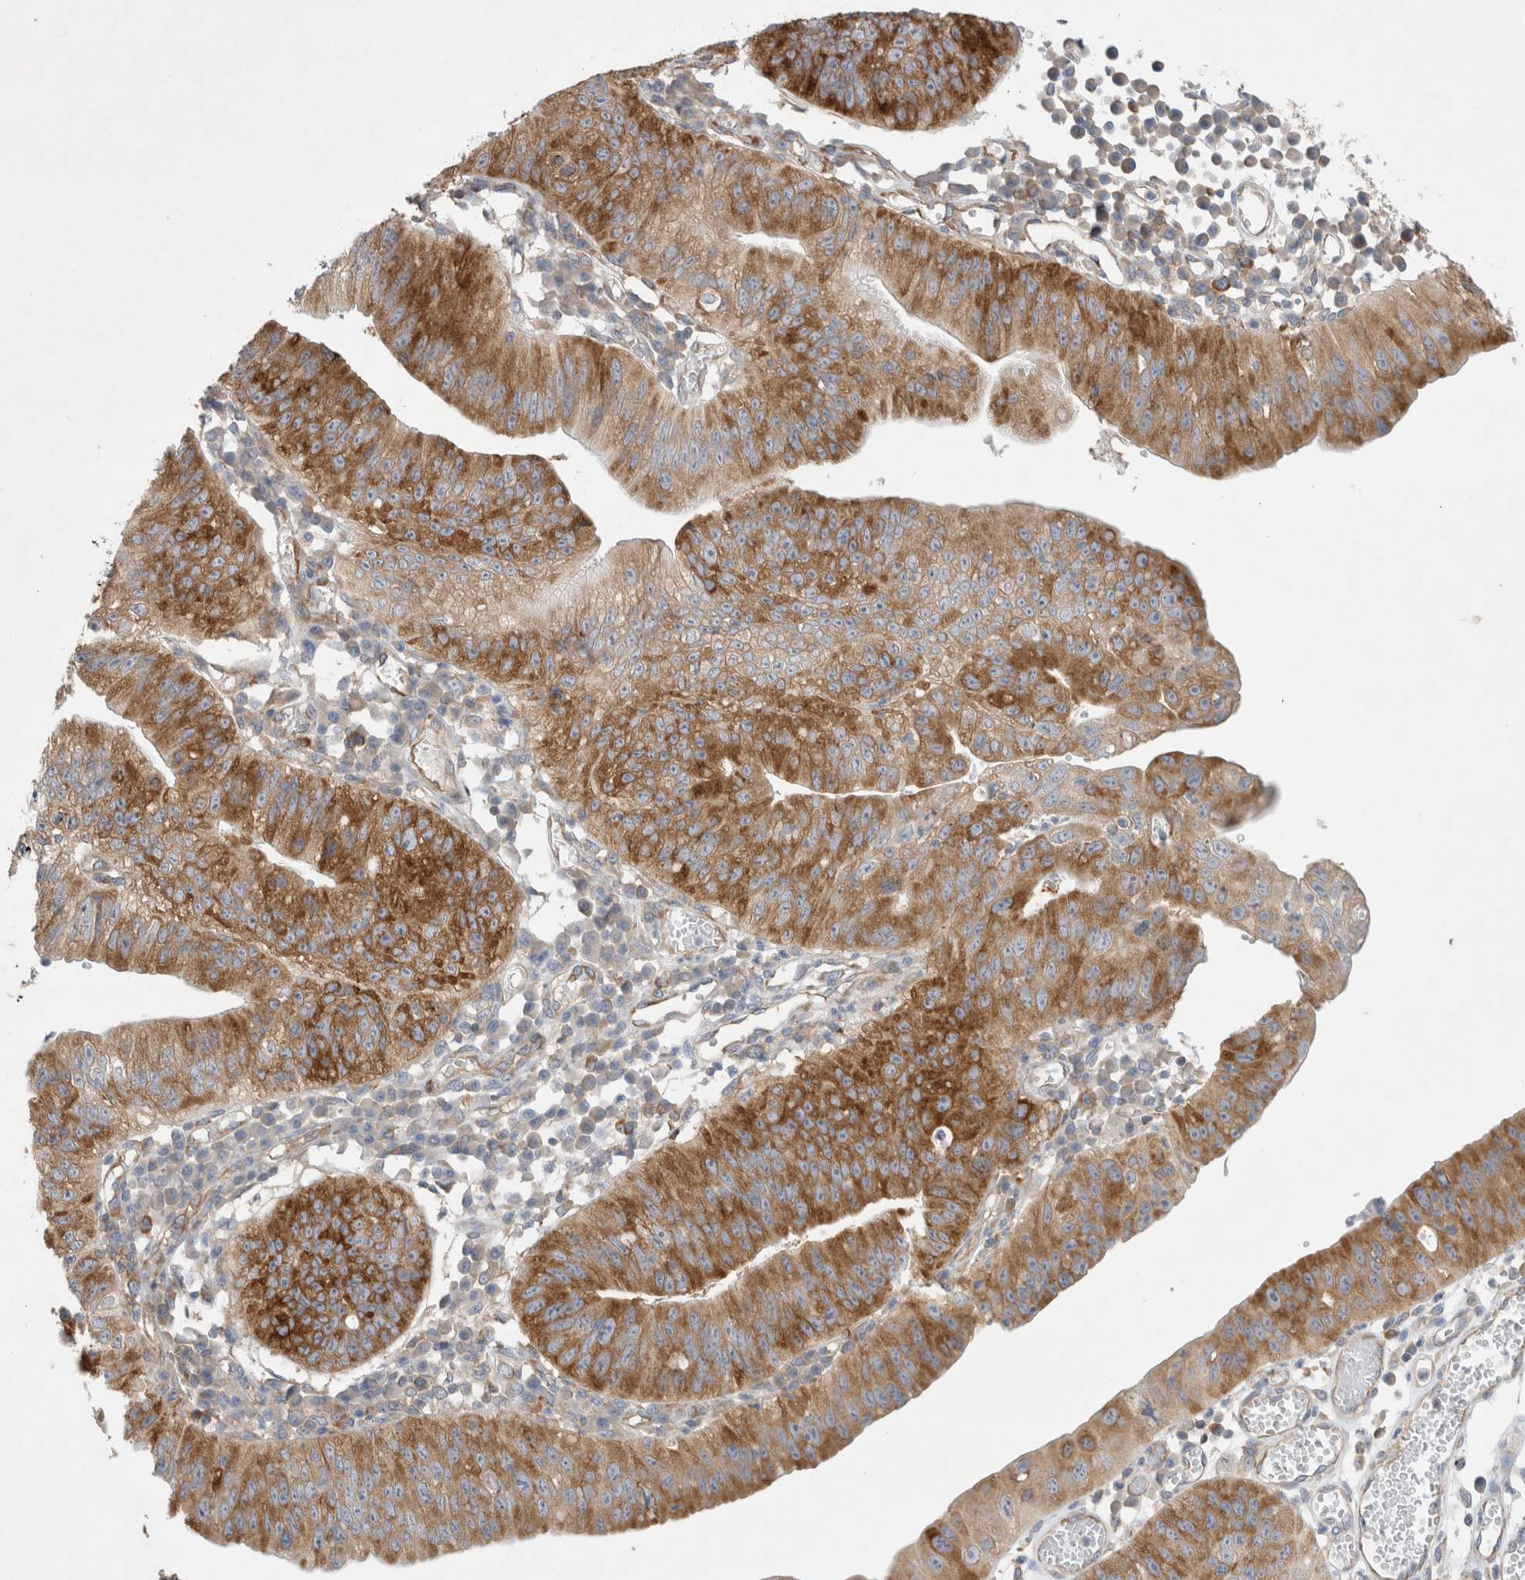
{"staining": {"intensity": "strong", "quantity": ">75%", "location": "cytoplasmic/membranous"}, "tissue": "stomach cancer", "cell_type": "Tumor cells", "image_type": "cancer", "snomed": [{"axis": "morphology", "description": "Adenocarcinoma, NOS"}, {"axis": "topography", "description": "Stomach"}], "caption": "Immunohistochemistry (IHC) of stomach cancer (adenocarcinoma) shows high levels of strong cytoplasmic/membranous expression in about >75% of tumor cells. (Stains: DAB (3,3'-diaminobenzidine) in brown, nuclei in blue, Microscopy: brightfield microscopy at high magnification).", "gene": "ZNF23", "patient": {"sex": "male", "age": 59}}